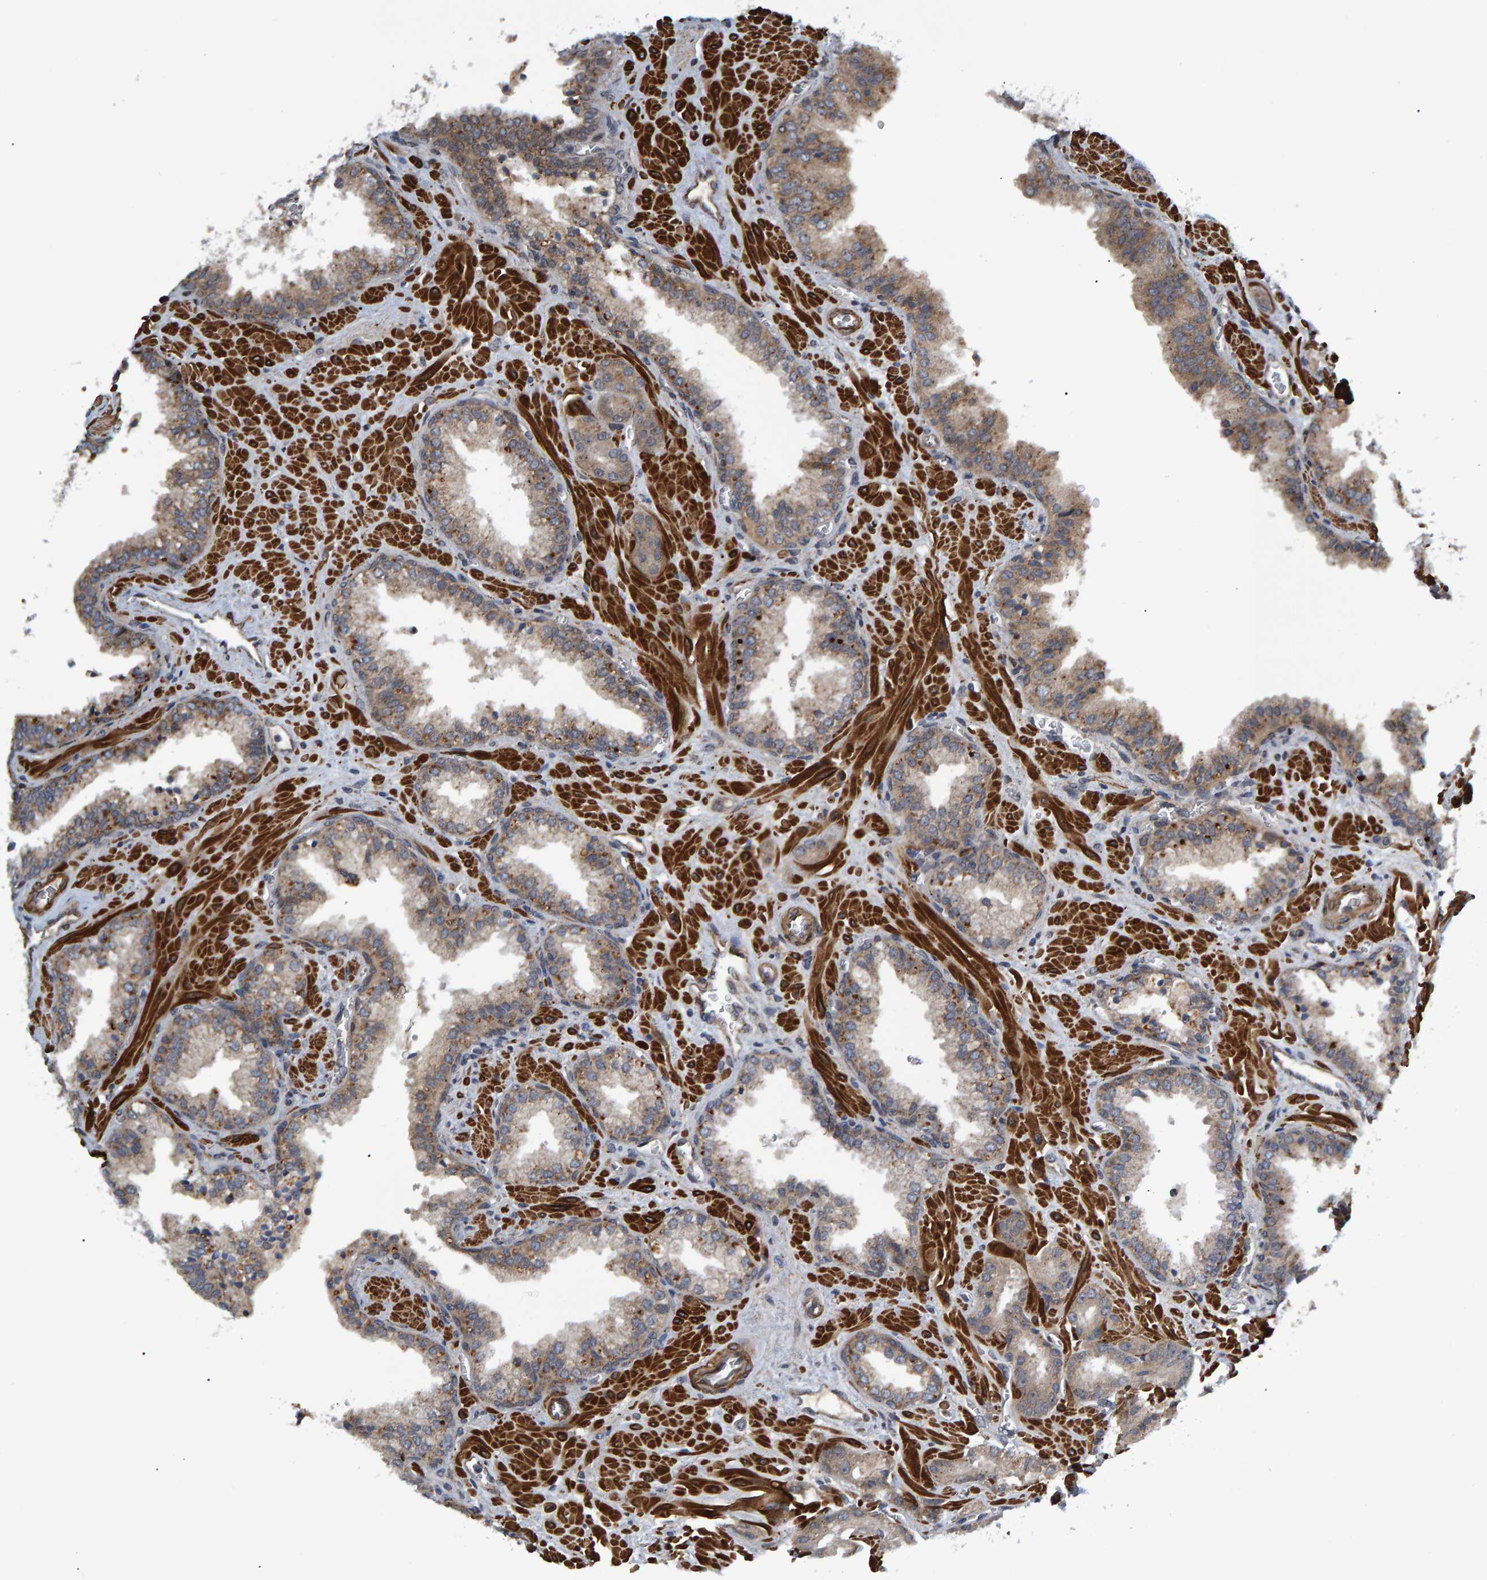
{"staining": {"intensity": "weak", "quantity": ">75%", "location": "cytoplasmic/membranous"}, "tissue": "prostate cancer", "cell_type": "Tumor cells", "image_type": "cancer", "snomed": [{"axis": "morphology", "description": "Adenocarcinoma, Low grade"}, {"axis": "topography", "description": "Prostate"}], "caption": "Weak cytoplasmic/membranous staining is identified in approximately >75% of tumor cells in prostate cancer (low-grade adenocarcinoma).", "gene": "ATP6V1H", "patient": {"sex": "male", "age": 71}}